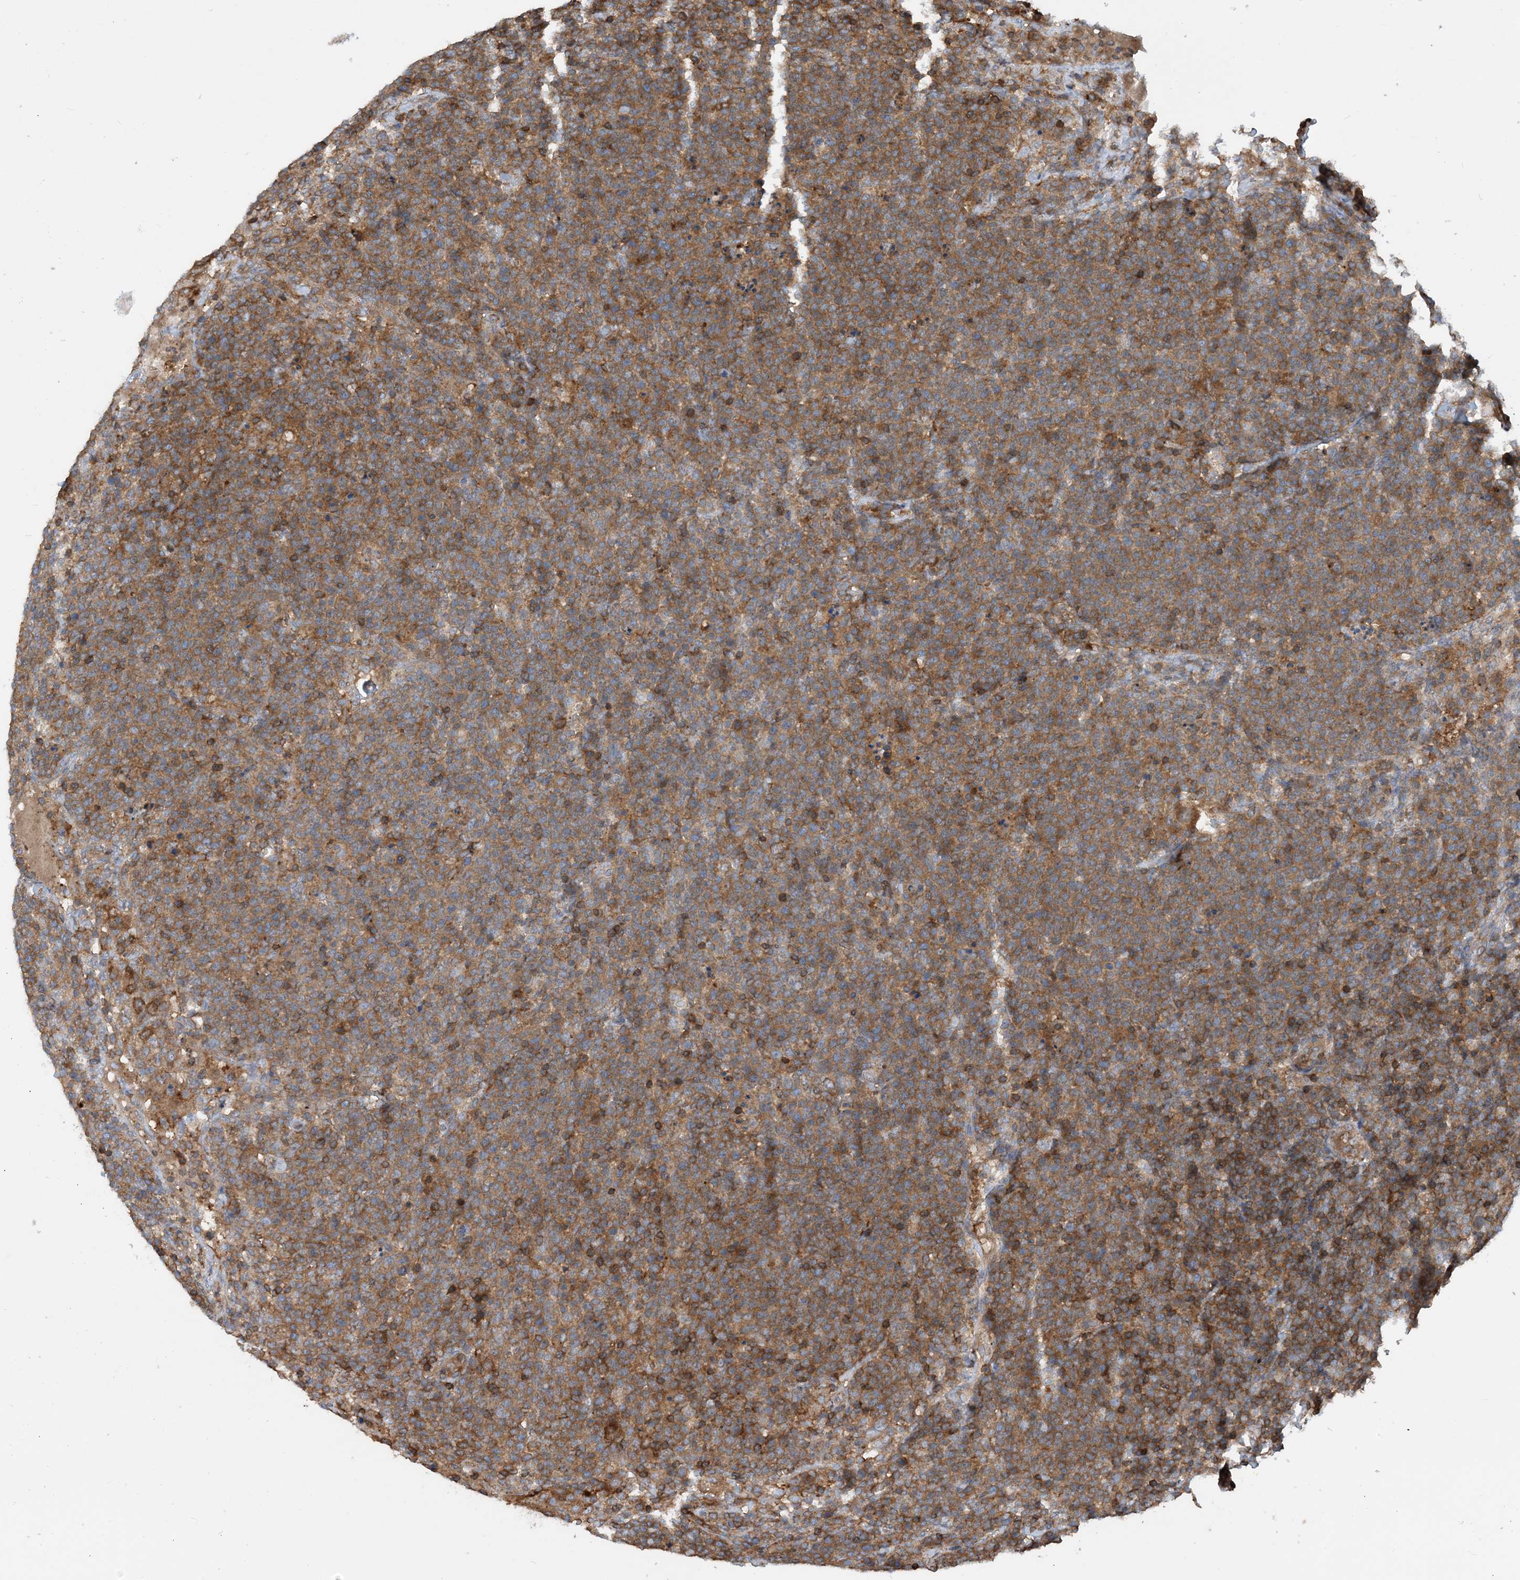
{"staining": {"intensity": "moderate", "quantity": ">75%", "location": "cytoplasmic/membranous"}, "tissue": "lymphoma", "cell_type": "Tumor cells", "image_type": "cancer", "snomed": [{"axis": "morphology", "description": "Malignant lymphoma, non-Hodgkin's type, High grade"}, {"axis": "topography", "description": "Lymph node"}], "caption": "Malignant lymphoma, non-Hodgkin's type (high-grade) was stained to show a protein in brown. There is medium levels of moderate cytoplasmic/membranous staining in about >75% of tumor cells. (Brightfield microscopy of DAB IHC at high magnification).", "gene": "SFMBT2", "patient": {"sex": "male", "age": 61}}